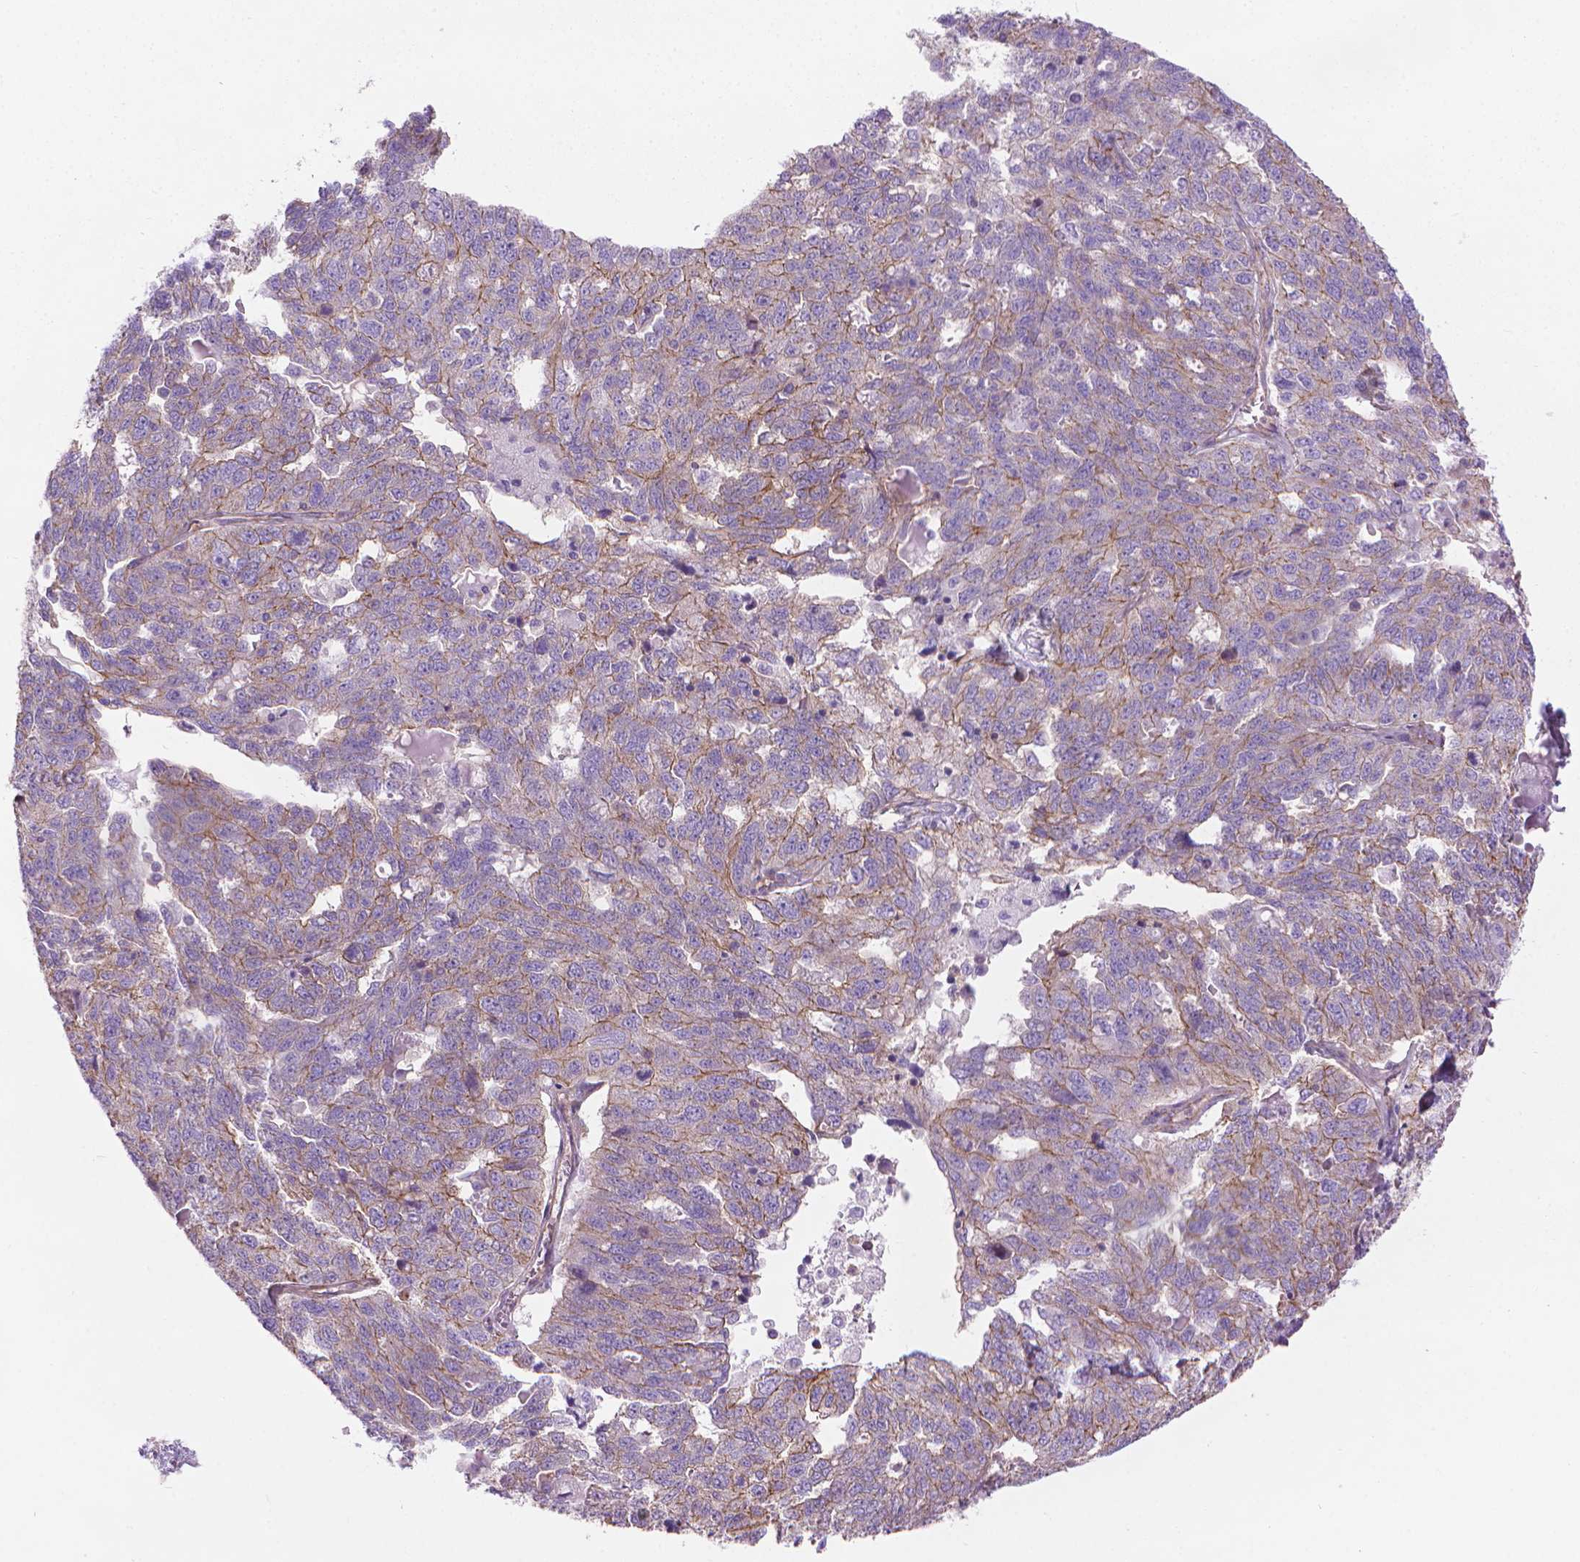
{"staining": {"intensity": "moderate", "quantity": "<25%", "location": "cytoplasmic/membranous"}, "tissue": "ovarian cancer", "cell_type": "Tumor cells", "image_type": "cancer", "snomed": [{"axis": "morphology", "description": "Cystadenocarcinoma, serous, NOS"}, {"axis": "topography", "description": "Ovary"}], "caption": "Protein positivity by immunohistochemistry demonstrates moderate cytoplasmic/membranous staining in about <25% of tumor cells in ovarian serous cystadenocarcinoma.", "gene": "TENT5A", "patient": {"sex": "female", "age": 71}}